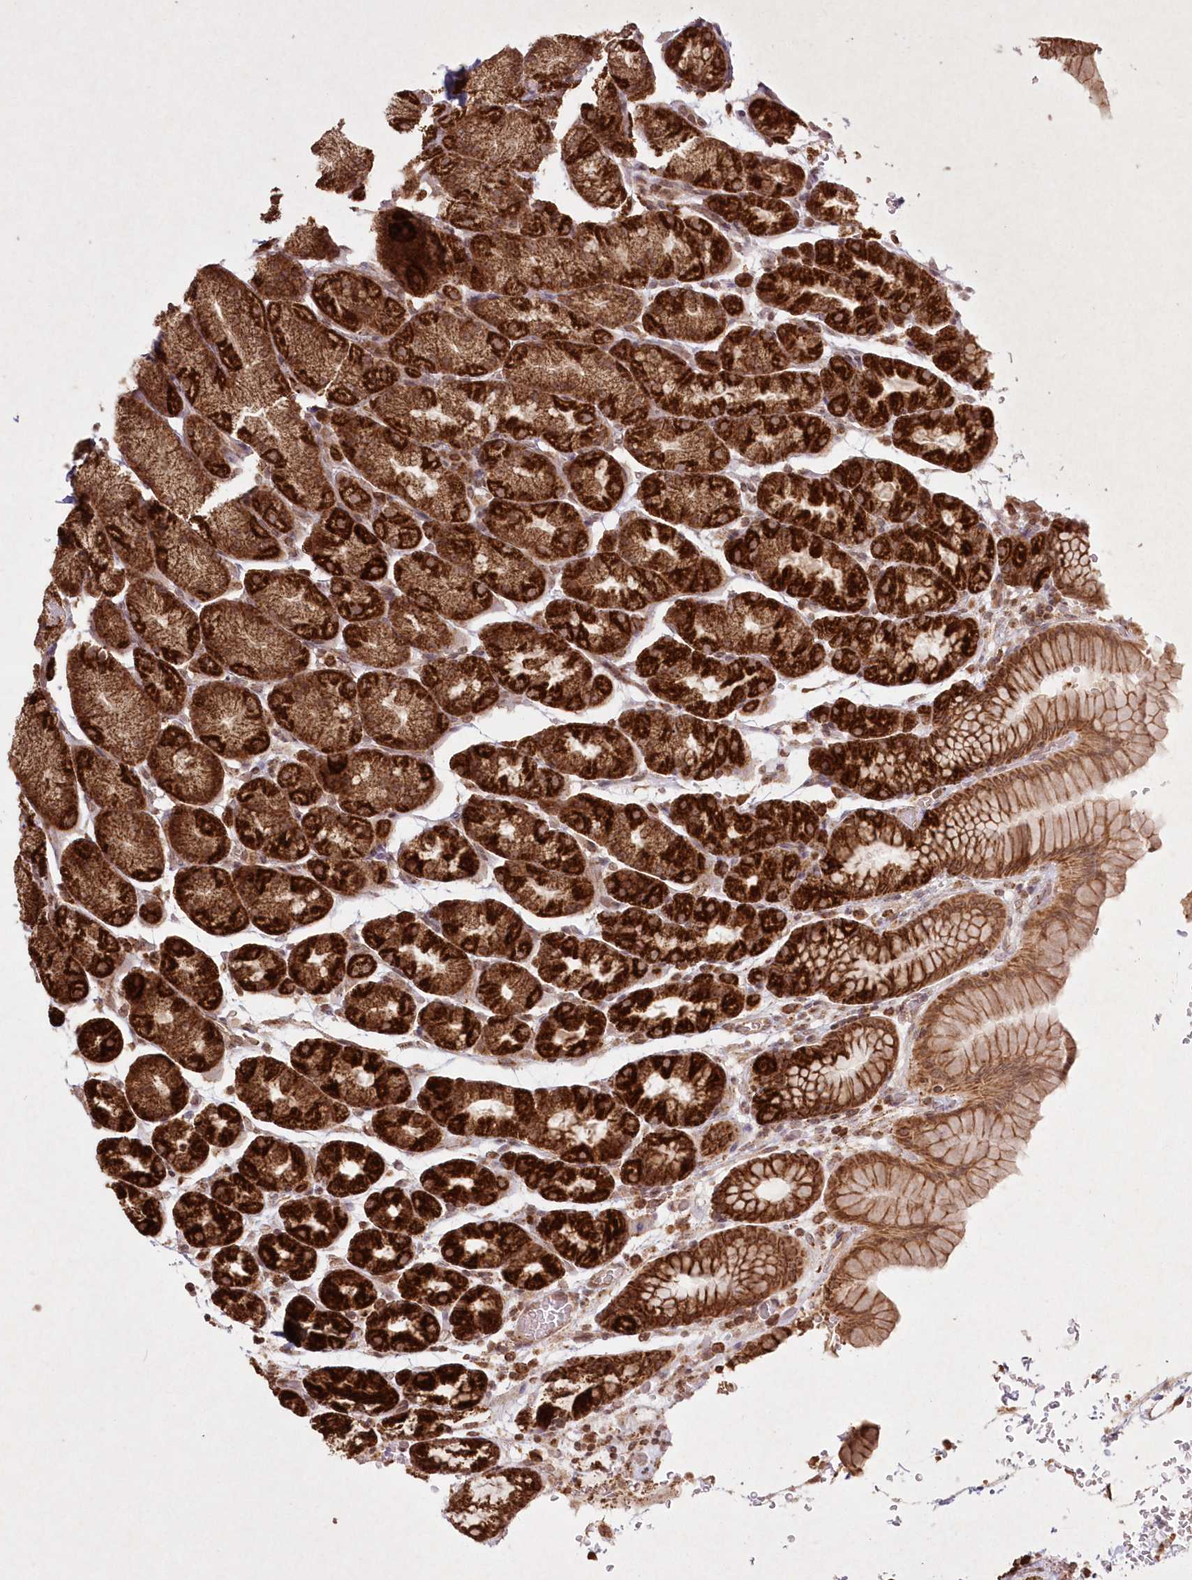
{"staining": {"intensity": "strong", "quantity": ">75%", "location": "cytoplasmic/membranous"}, "tissue": "stomach", "cell_type": "Glandular cells", "image_type": "normal", "snomed": [{"axis": "morphology", "description": "Normal tissue, NOS"}, {"axis": "topography", "description": "Stomach"}], "caption": "Human stomach stained for a protein (brown) exhibits strong cytoplasmic/membranous positive expression in approximately >75% of glandular cells.", "gene": "LRPPRC", "patient": {"sex": "male", "age": 42}}